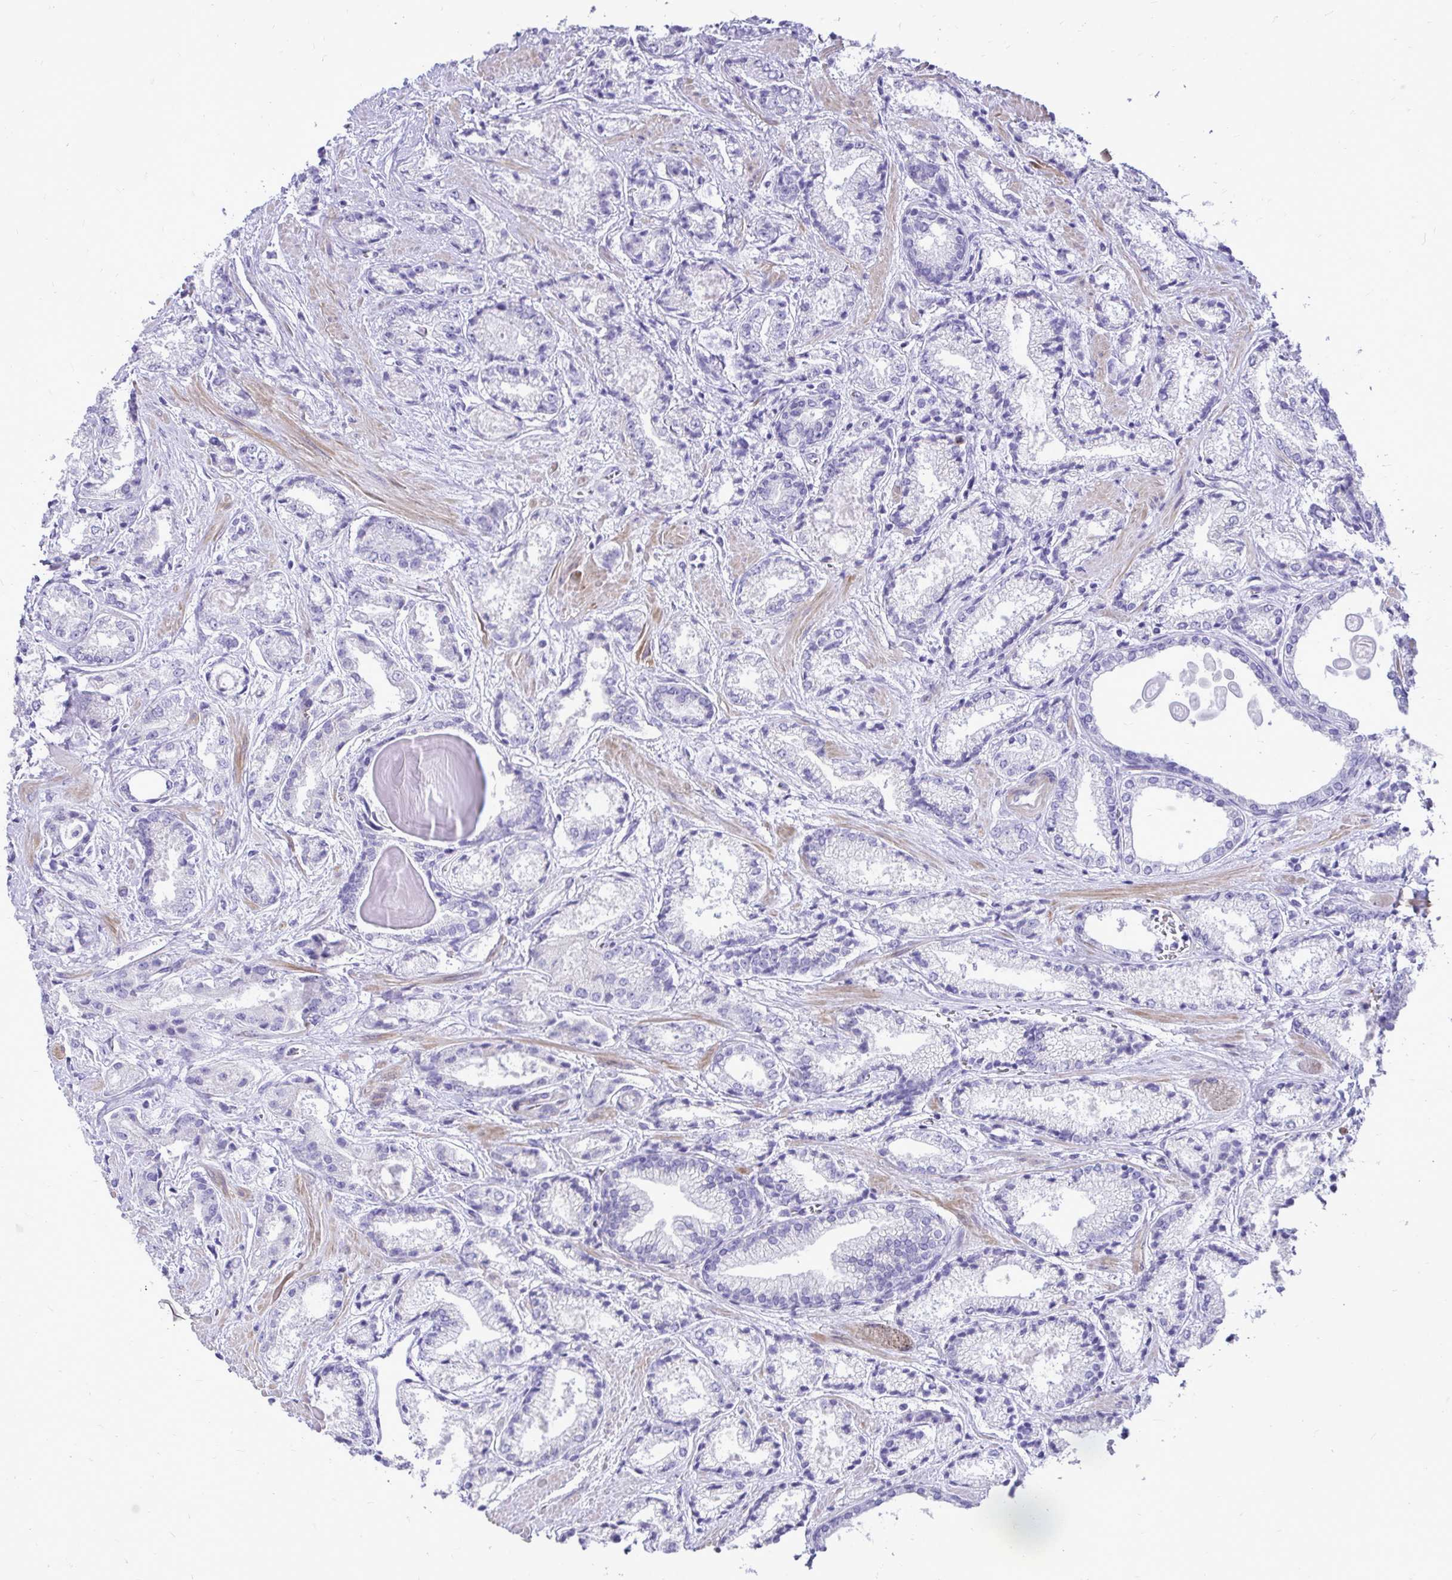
{"staining": {"intensity": "negative", "quantity": "none", "location": "none"}, "tissue": "prostate cancer", "cell_type": "Tumor cells", "image_type": "cancer", "snomed": [{"axis": "morphology", "description": "Adenocarcinoma, High grade"}, {"axis": "topography", "description": "Prostate"}], "caption": "This is an IHC image of prostate cancer. There is no positivity in tumor cells.", "gene": "PELI3", "patient": {"sex": "male", "age": 64}}